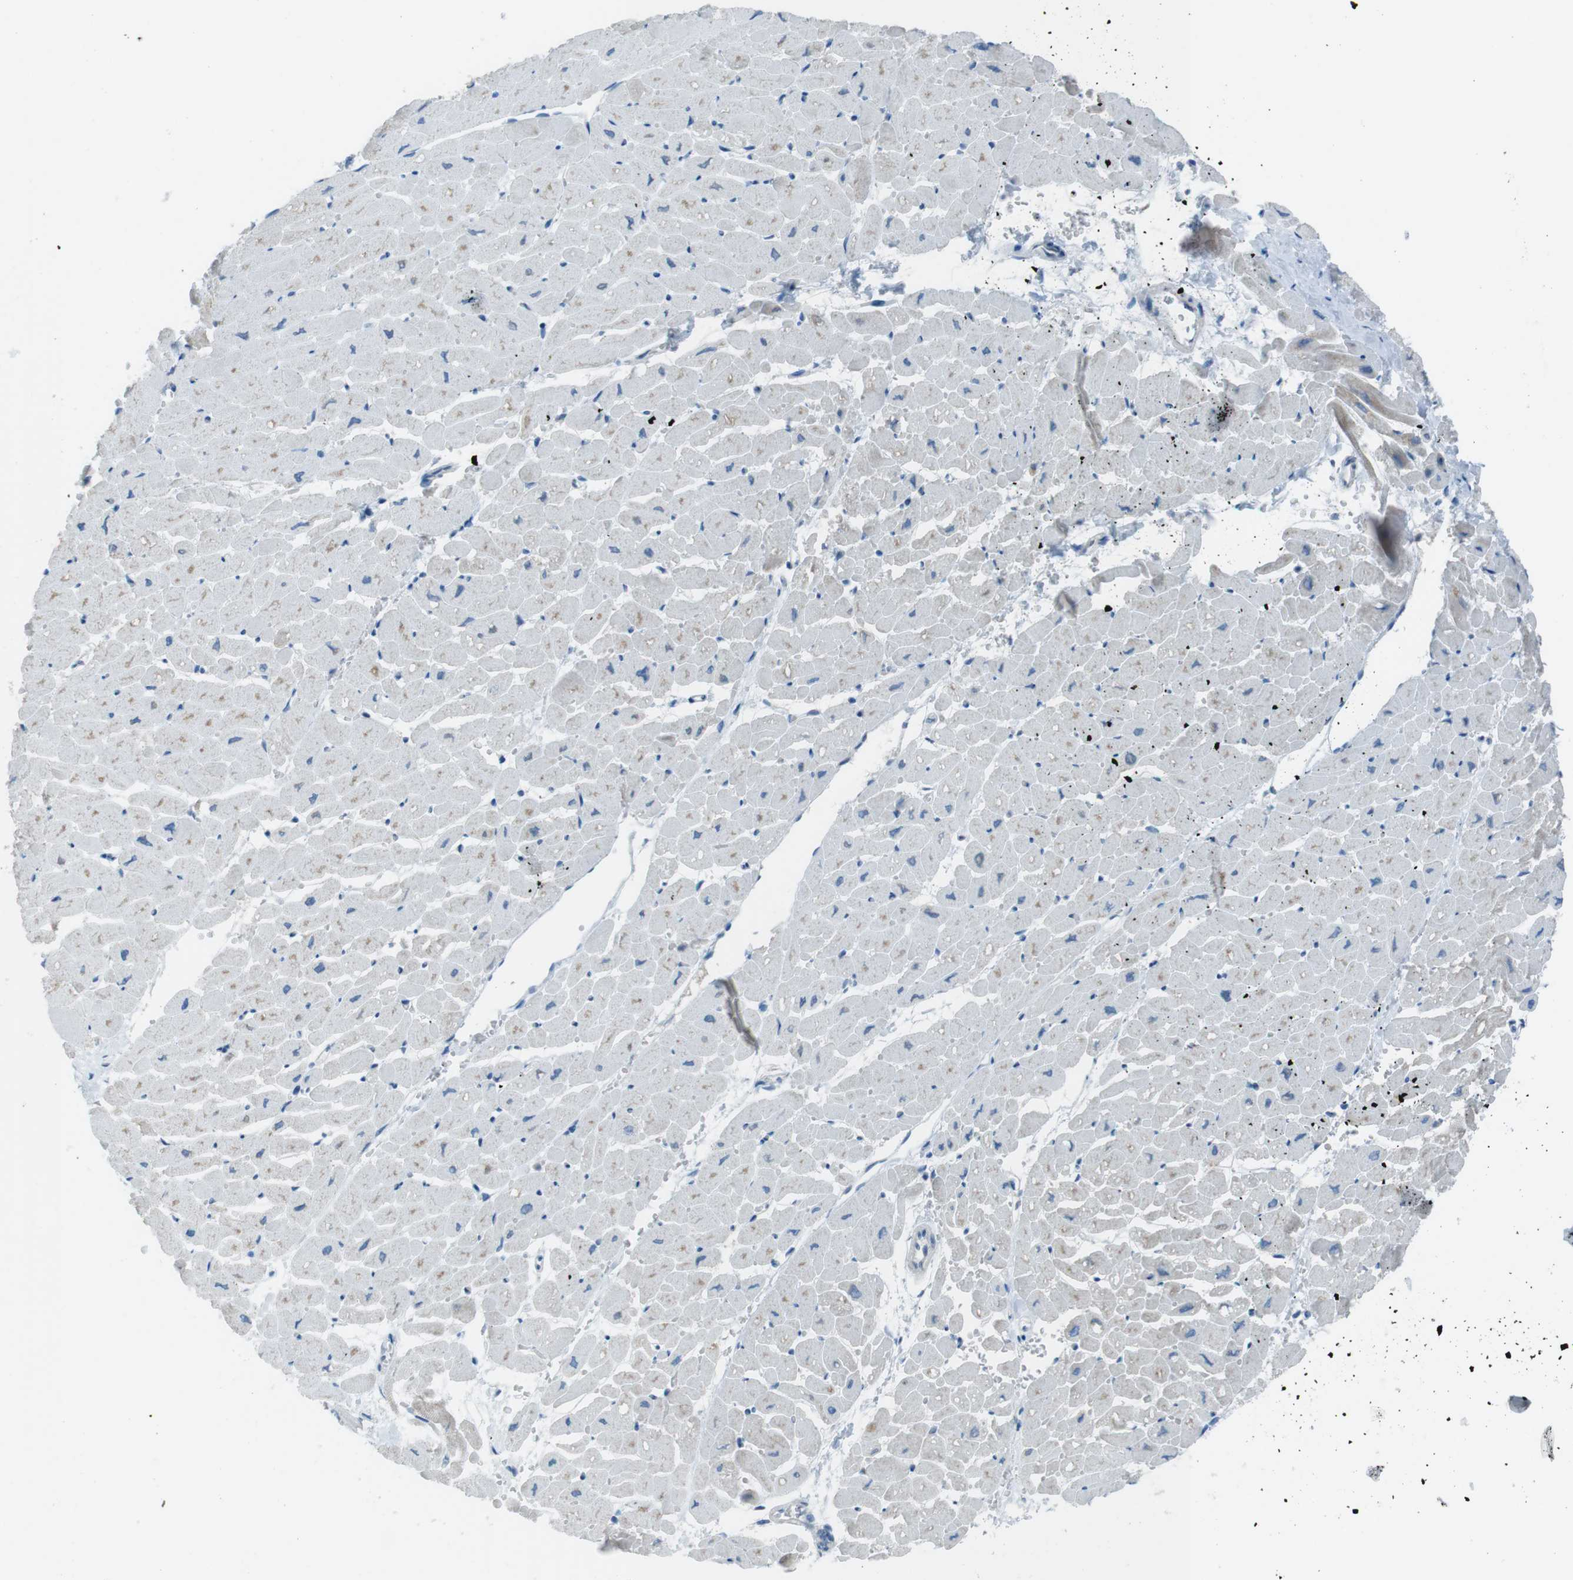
{"staining": {"intensity": "weak", "quantity": "<25%", "location": "cytoplasmic/membranous"}, "tissue": "heart muscle", "cell_type": "Cardiomyocytes", "image_type": "normal", "snomed": [{"axis": "morphology", "description": "Normal tissue, NOS"}, {"axis": "topography", "description": "Heart"}], "caption": "Immunohistochemistry (IHC) of unremarkable human heart muscle reveals no staining in cardiomyocytes. (DAB immunohistochemistry (IHC), high magnification).", "gene": "DNAJA3", "patient": {"sex": "male", "age": 45}}